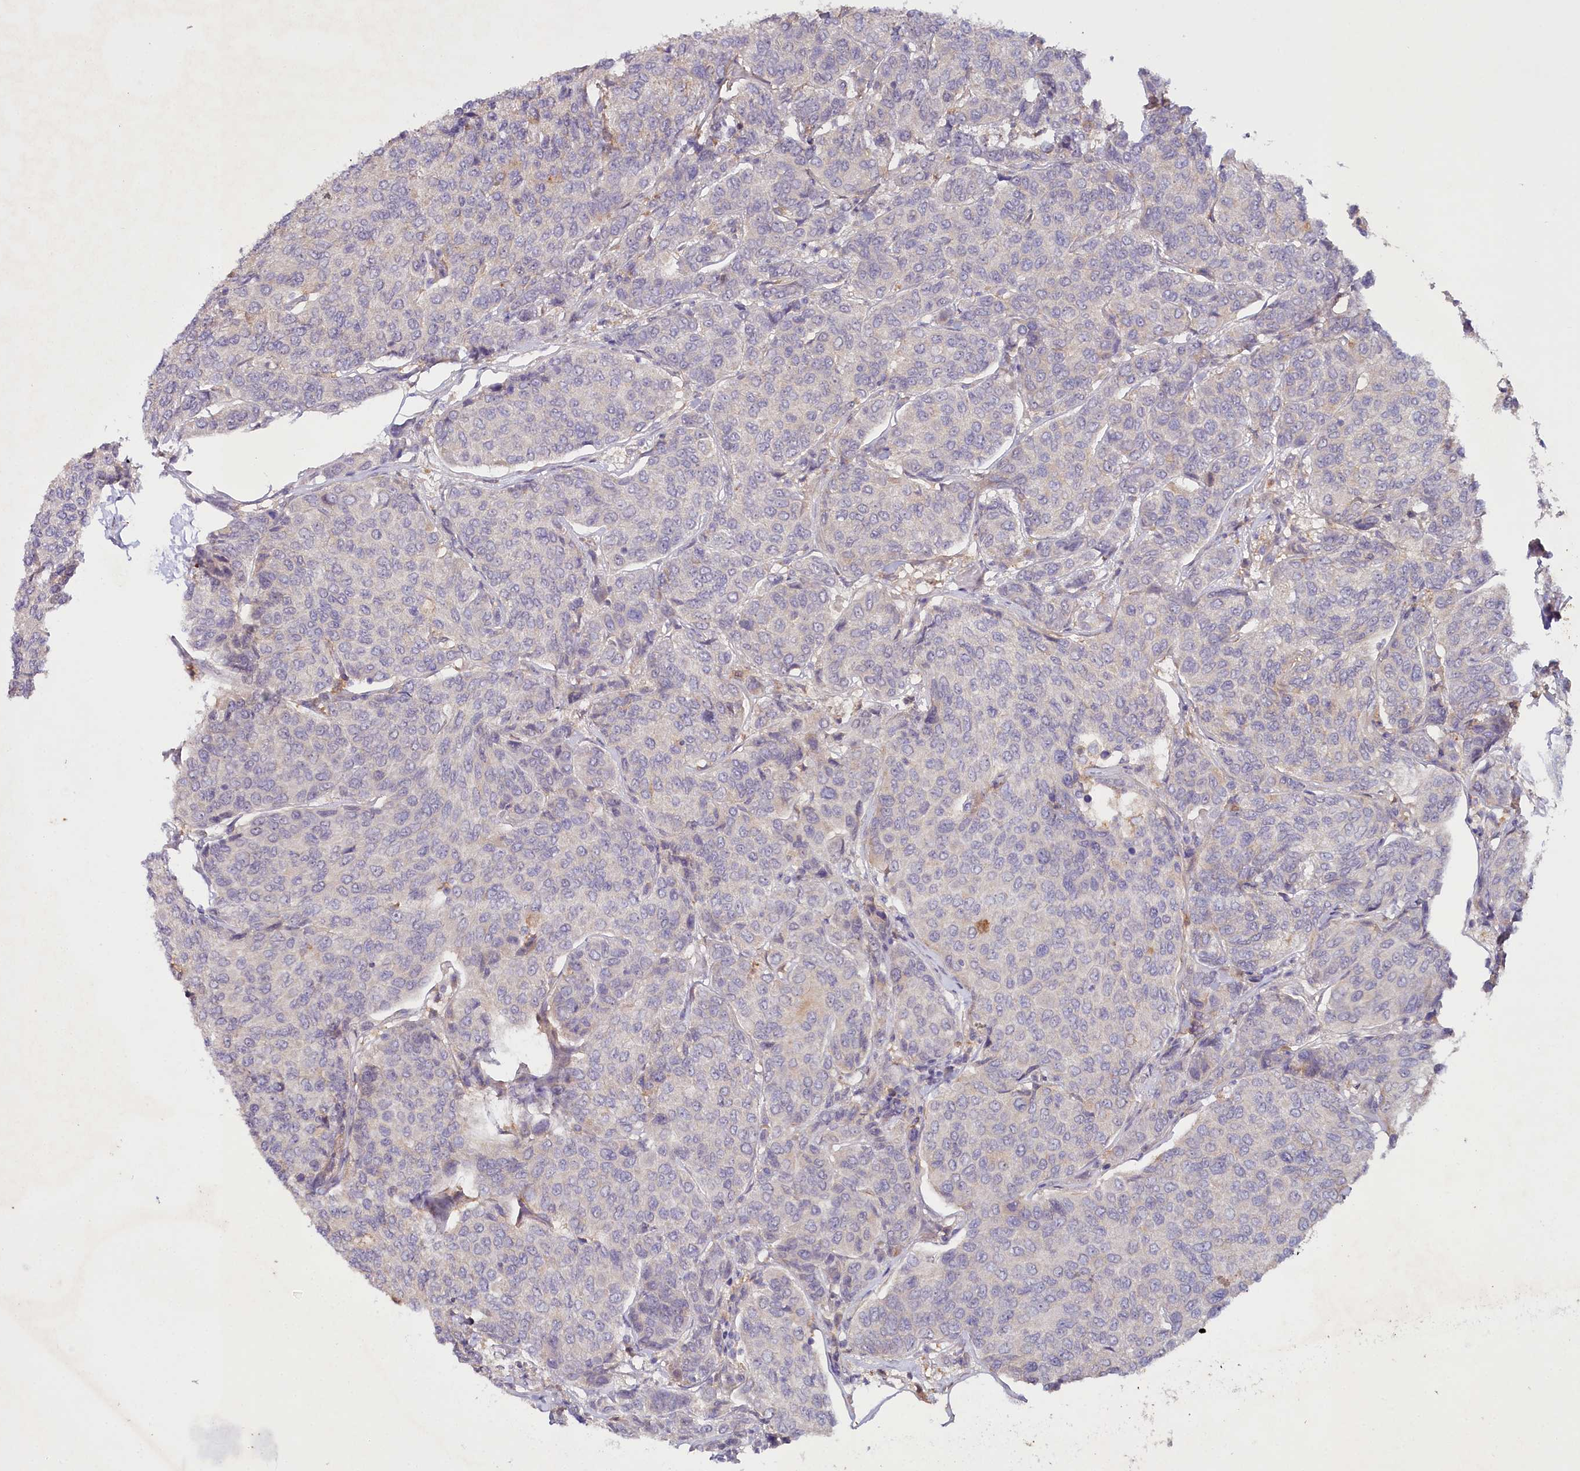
{"staining": {"intensity": "negative", "quantity": "none", "location": "none"}, "tissue": "breast cancer", "cell_type": "Tumor cells", "image_type": "cancer", "snomed": [{"axis": "morphology", "description": "Duct carcinoma"}, {"axis": "topography", "description": "Breast"}], "caption": "The immunohistochemistry (IHC) image has no significant staining in tumor cells of breast cancer tissue.", "gene": "ALDH3B1", "patient": {"sex": "female", "age": 55}}